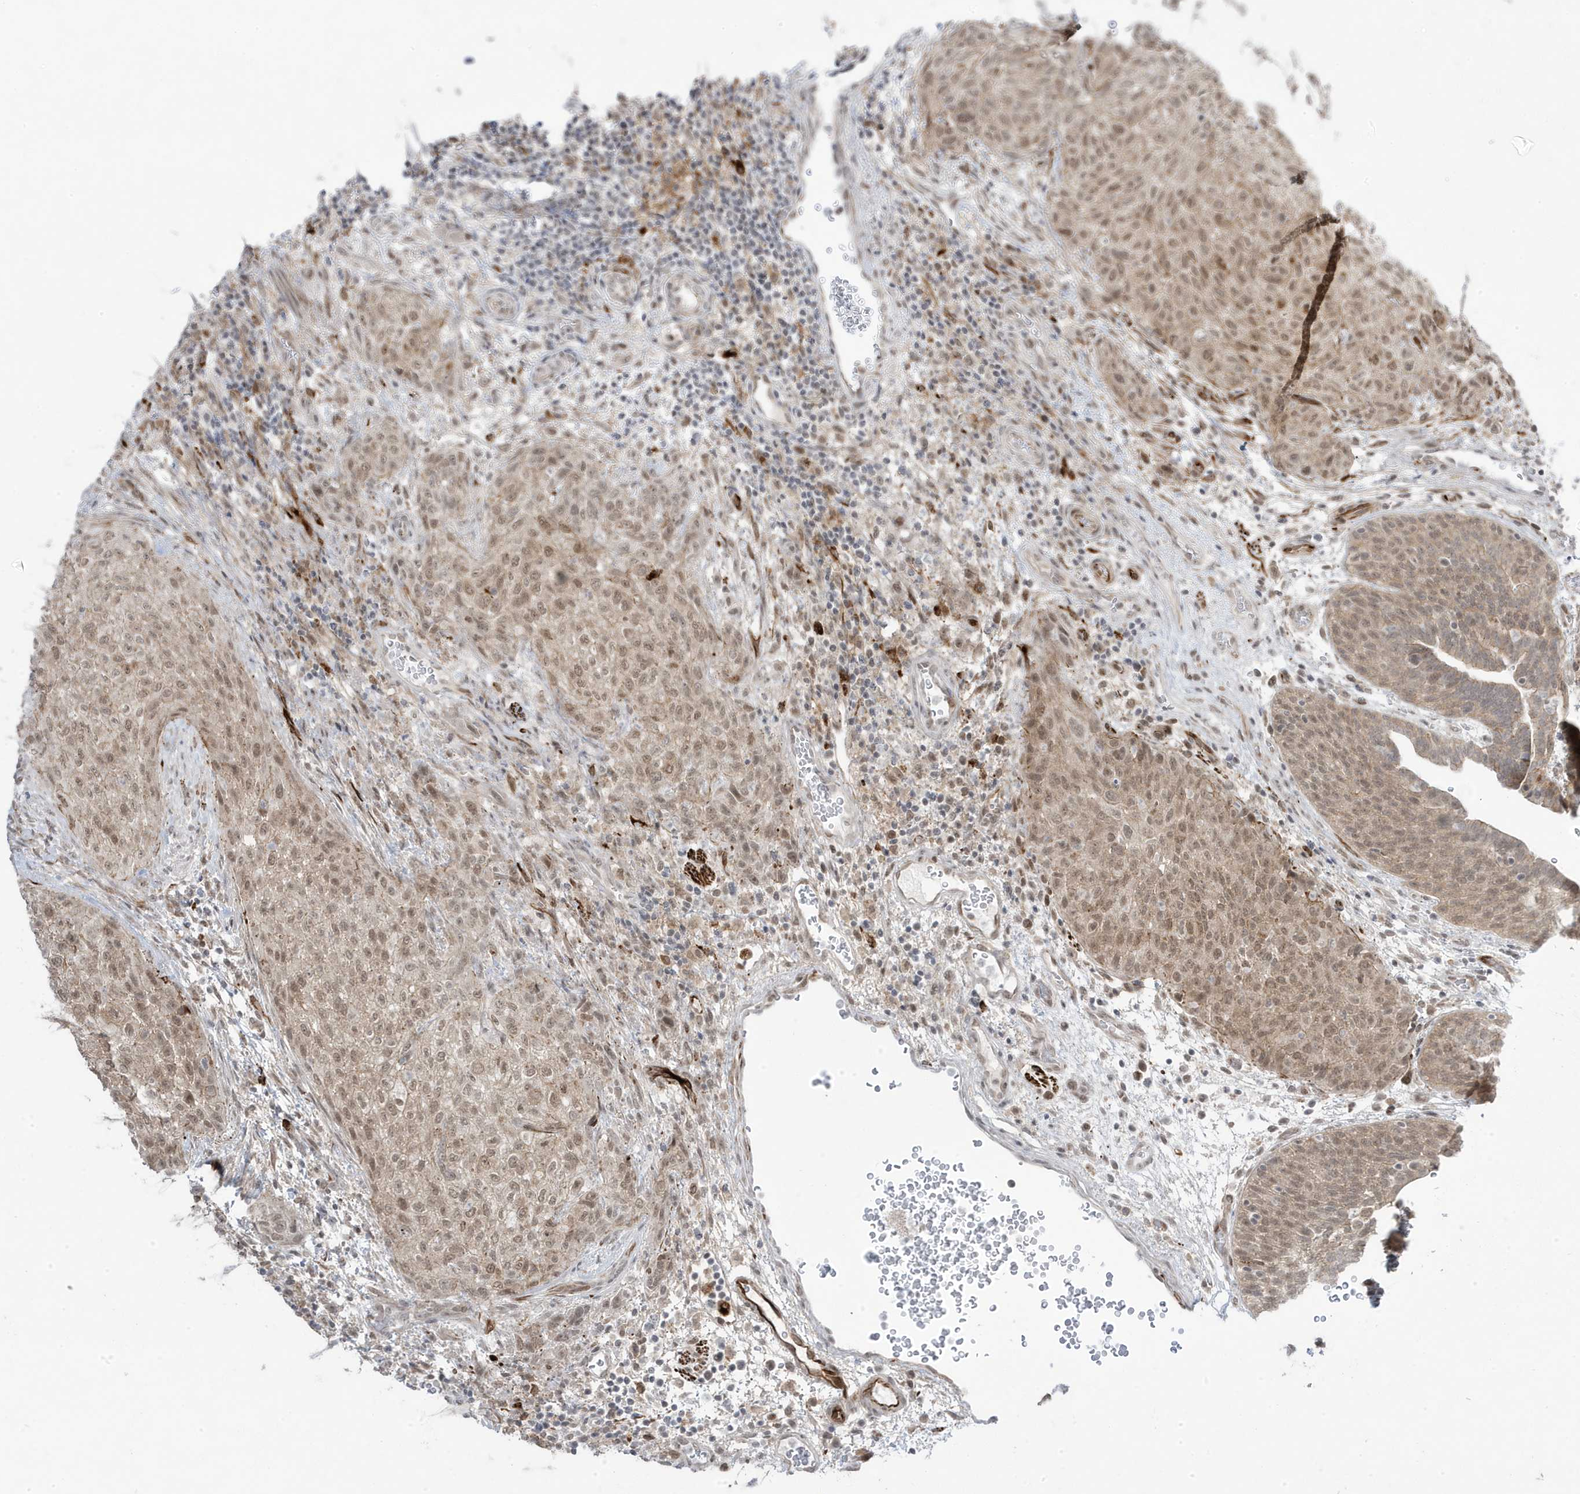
{"staining": {"intensity": "moderate", "quantity": ">75%", "location": "nuclear"}, "tissue": "urothelial cancer", "cell_type": "Tumor cells", "image_type": "cancer", "snomed": [{"axis": "morphology", "description": "Urothelial carcinoma, High grade"}, {"axis": "topography", "description": "Urinary bladder"}], "caption": "Immunohistochemical staining of urothelial cancer shows medium levels of moderate nuclear expression in approximately >75% of tumor cells.", "gene": "ADAMTSL3", "patient": {"sex": "male", "age": 35}}